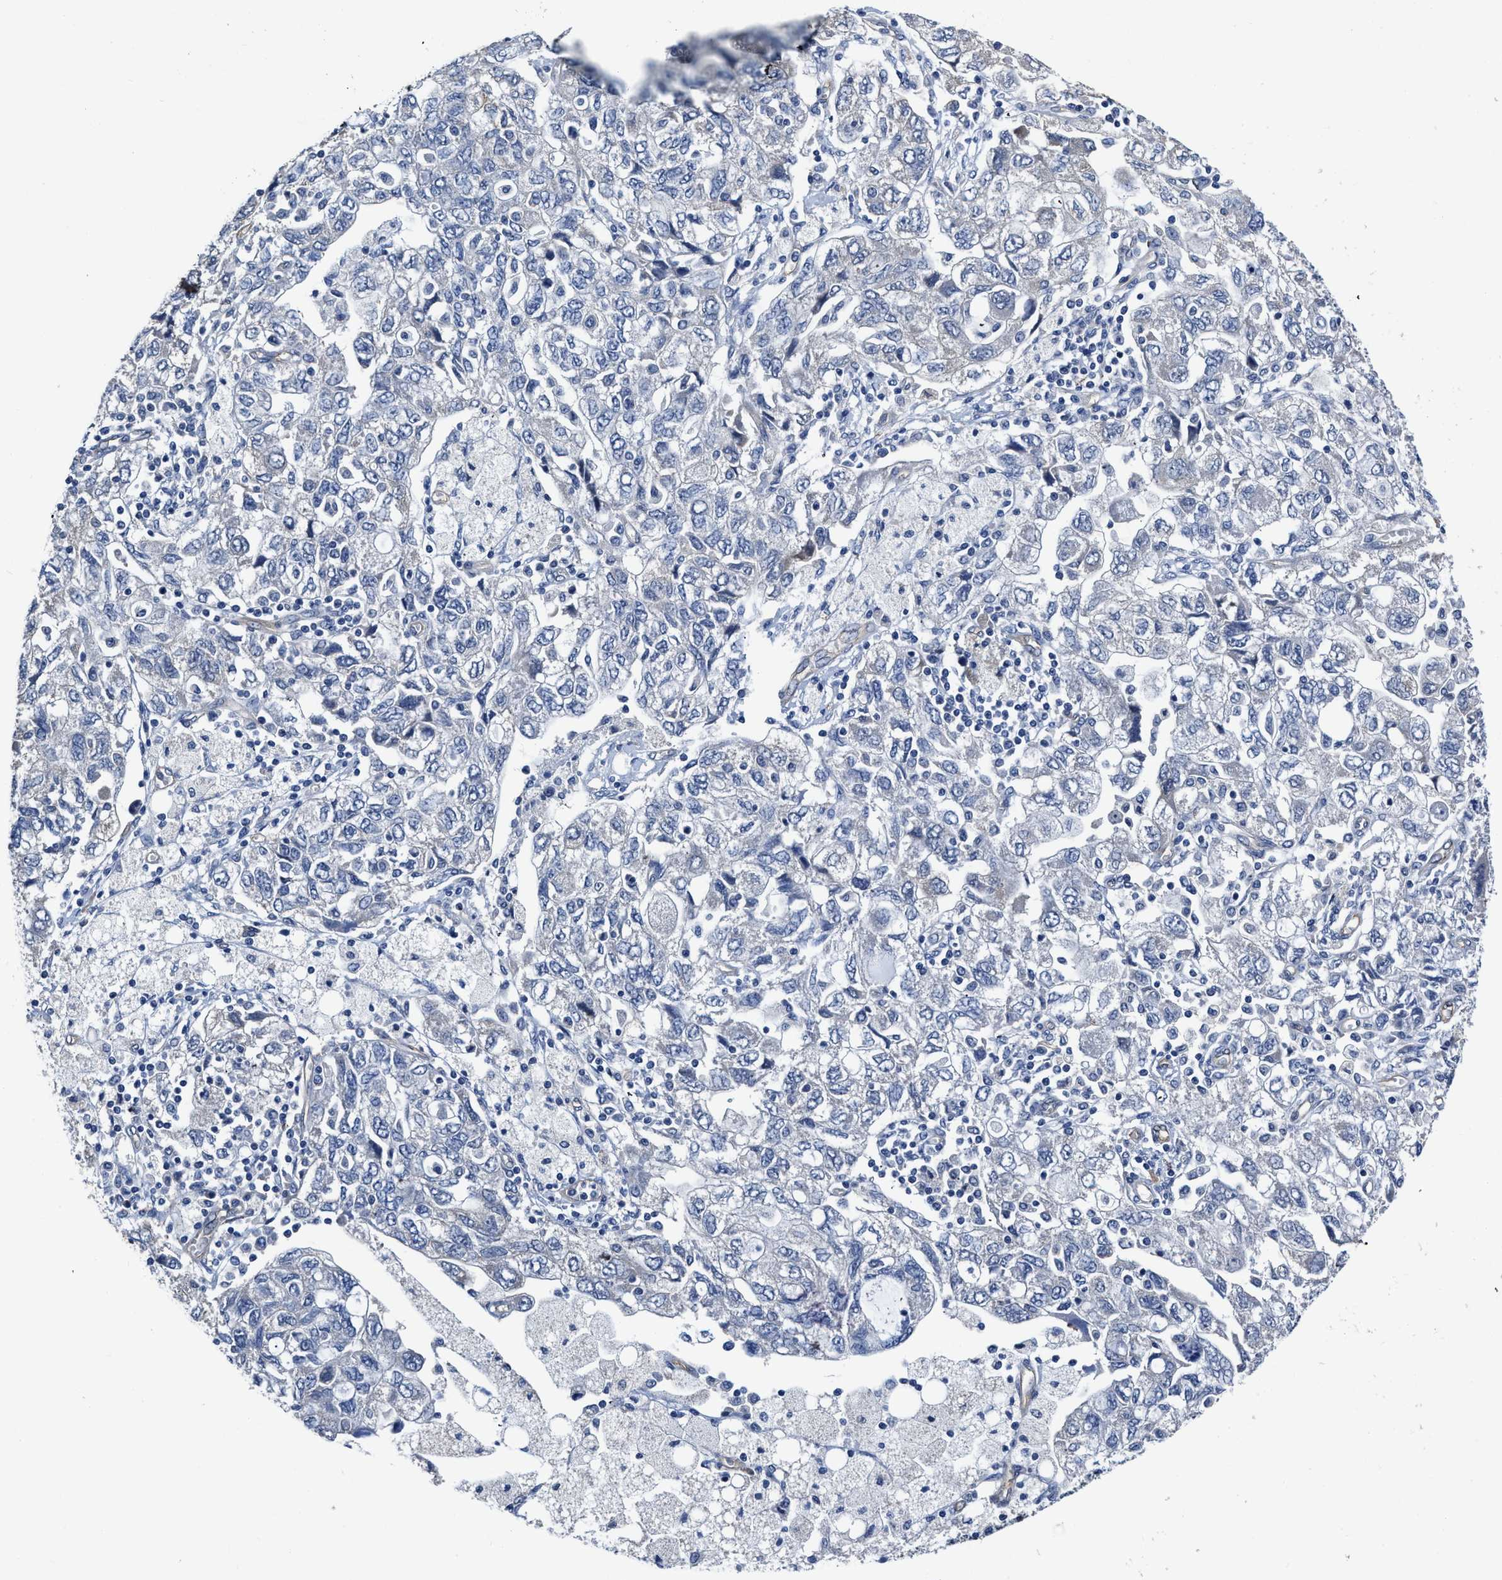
{"staining": {"intensity": "negative", "quantity": "none", "location": "none"}, "tissue": "ovarian cancer", "cell_type": "Tumor cells", "image_type": "cancer", "snomed": [{"axis": "morphology", "description": "Carcinoma, NOS"}, {"axis": "morphology", "description": "Cystadenocarcinoma, serous, NOS"}, {"axis": "topography", "description": "Ovary"}], "caption": "There is no significant expression in tumor cells of ovarian cancer (carcinoma). Brightfield microscopy of immunohistochemistry stained with DAB (brown) and hematoxylin (blue), captured at high magnification.", "gene": "C22orf42", "patient": {"sex": "female", "age": 69}}